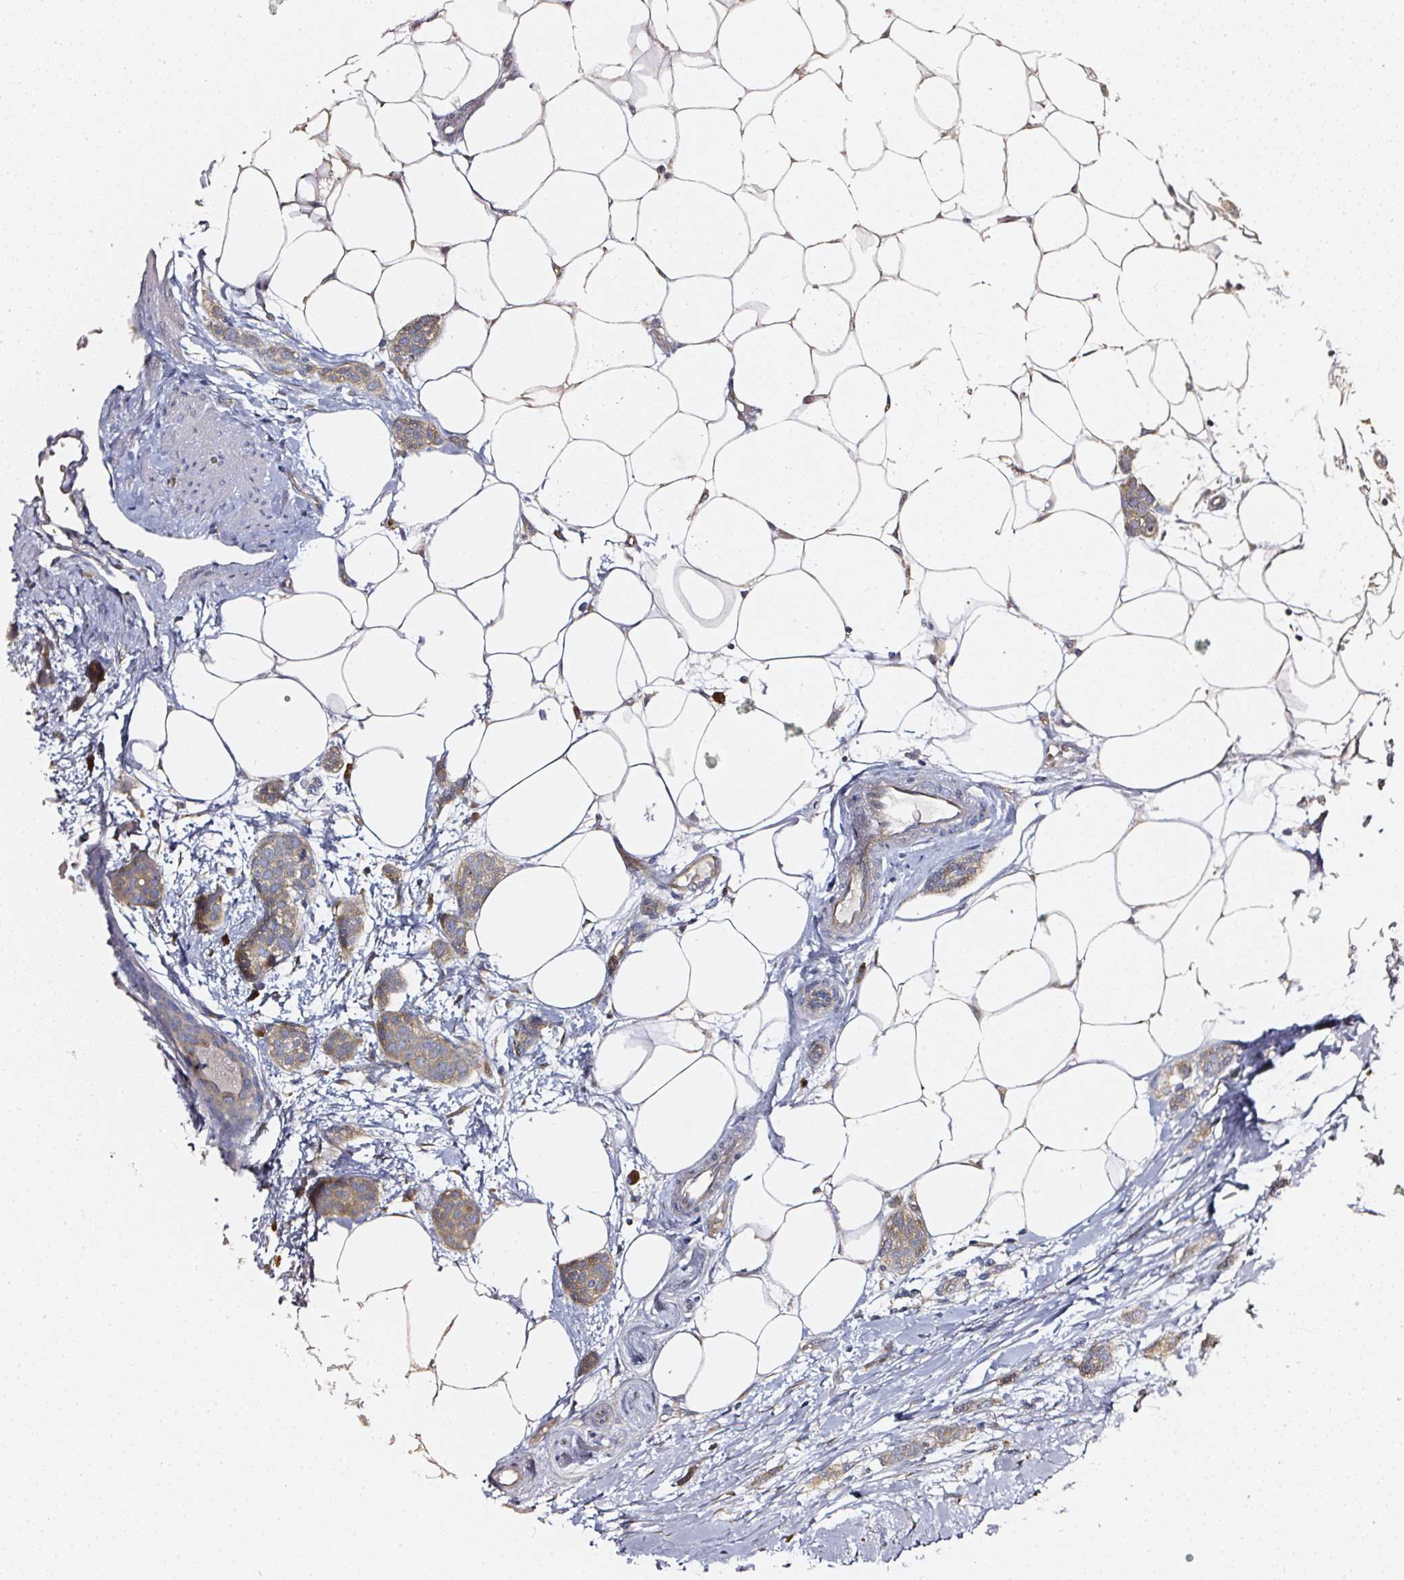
{"staining": {"intensity": "moderate", "quantity": ">75%", "location": "cytoplasmic/membranous"}, "tissue": "breast cancer", "cell_type": "Tumor cells", "image_type": "cancer", "snomed": [{"axis": "morphology", "description": "Duct carcinoma"}, {"axis": "topography", "description": "Breast"}], "caption": "Breast cancer tissue shows moderate cytoplasmic/membranous staining in approximately >75% of tumor cells", "gene": "MLX", "patient": {"sex": "female", "age": 72}}